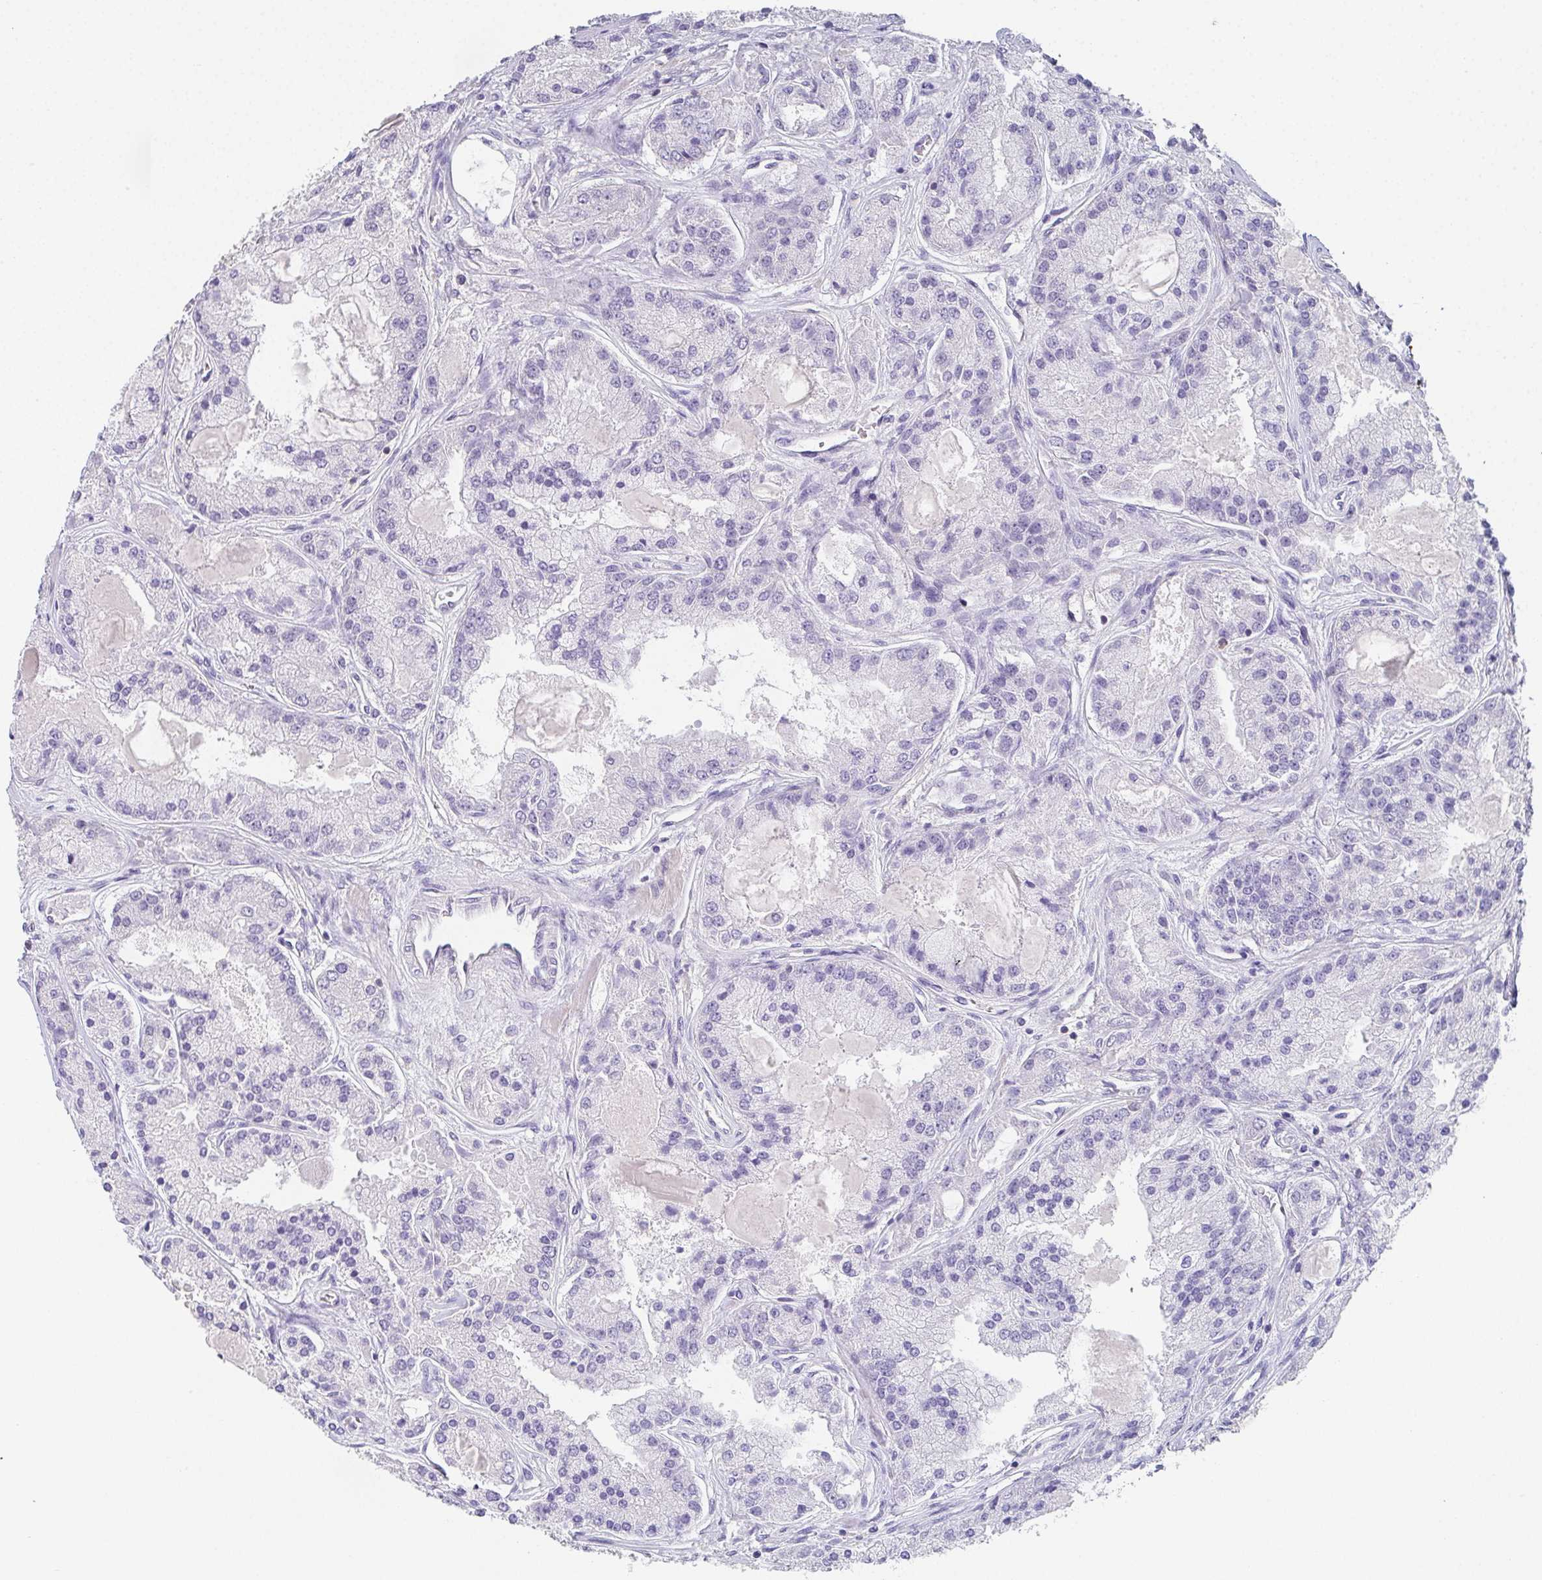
{"staining": {"intensity": "negative", "quantity": "none", "location": "none"}, "tissue": "prostate cancer", "cell_type": "Tumor cells", "image_type": "cancer", "snomed": [{"axis": "morphology", "description": "Adenocarcinoma, High grade"}, {"axis": "topography", "description": "Prostate"}], "caption": "Human prostate cancer (high-grade adenocarcinoma) stained for a protein using immunohistochemistry (IHC) reveals no expression in tumor cells.", "gene": "DBN1", "patient": {"sex": "male", "age": 67}}